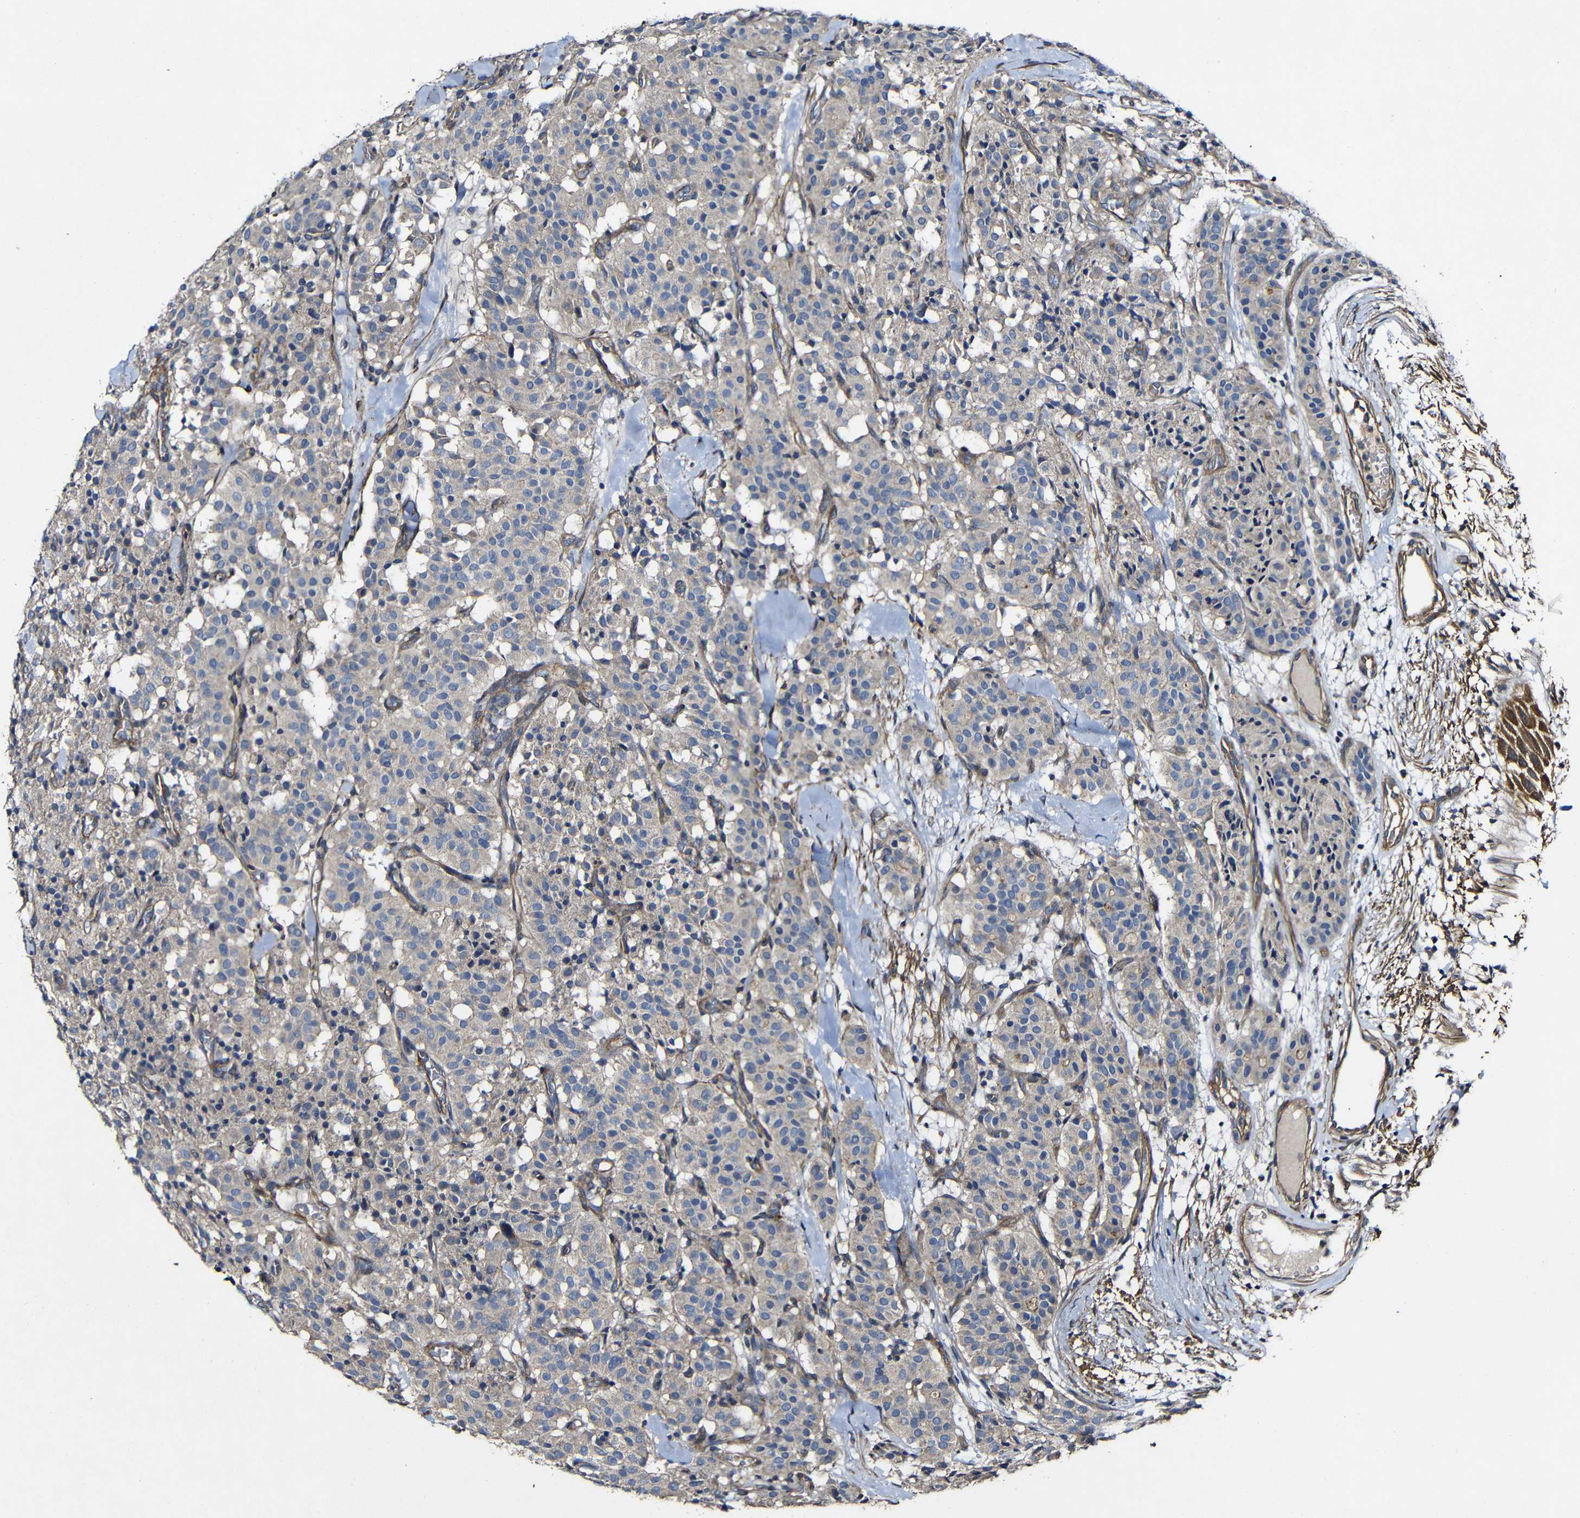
{"staining": {"intensity": "weak", "quantity": ">75%", "location": "cytoplasmic/membranous"}, "tissue": "carcinoid", "cell_type": "Tumor cells", "image_type": "cancer", "snomed": [{"axis": "morphology", "description": "Carcinoid, malignant, NOS"}, {"axis": "topography", "description": "Lung"}], "caption": "Immunohistochemistry (IHC) image of neoplastic tissue: carcinoid stained using immunohistochemistry (IHC) demonstrates low levels of weak protein expression localized specifically in the cytoplasmic/membranous of tumor cells, appearing as a cytoplasmic/membranous brown color.", "gene": "GSDME", "patient": {"sex": "male", "age": 30}}